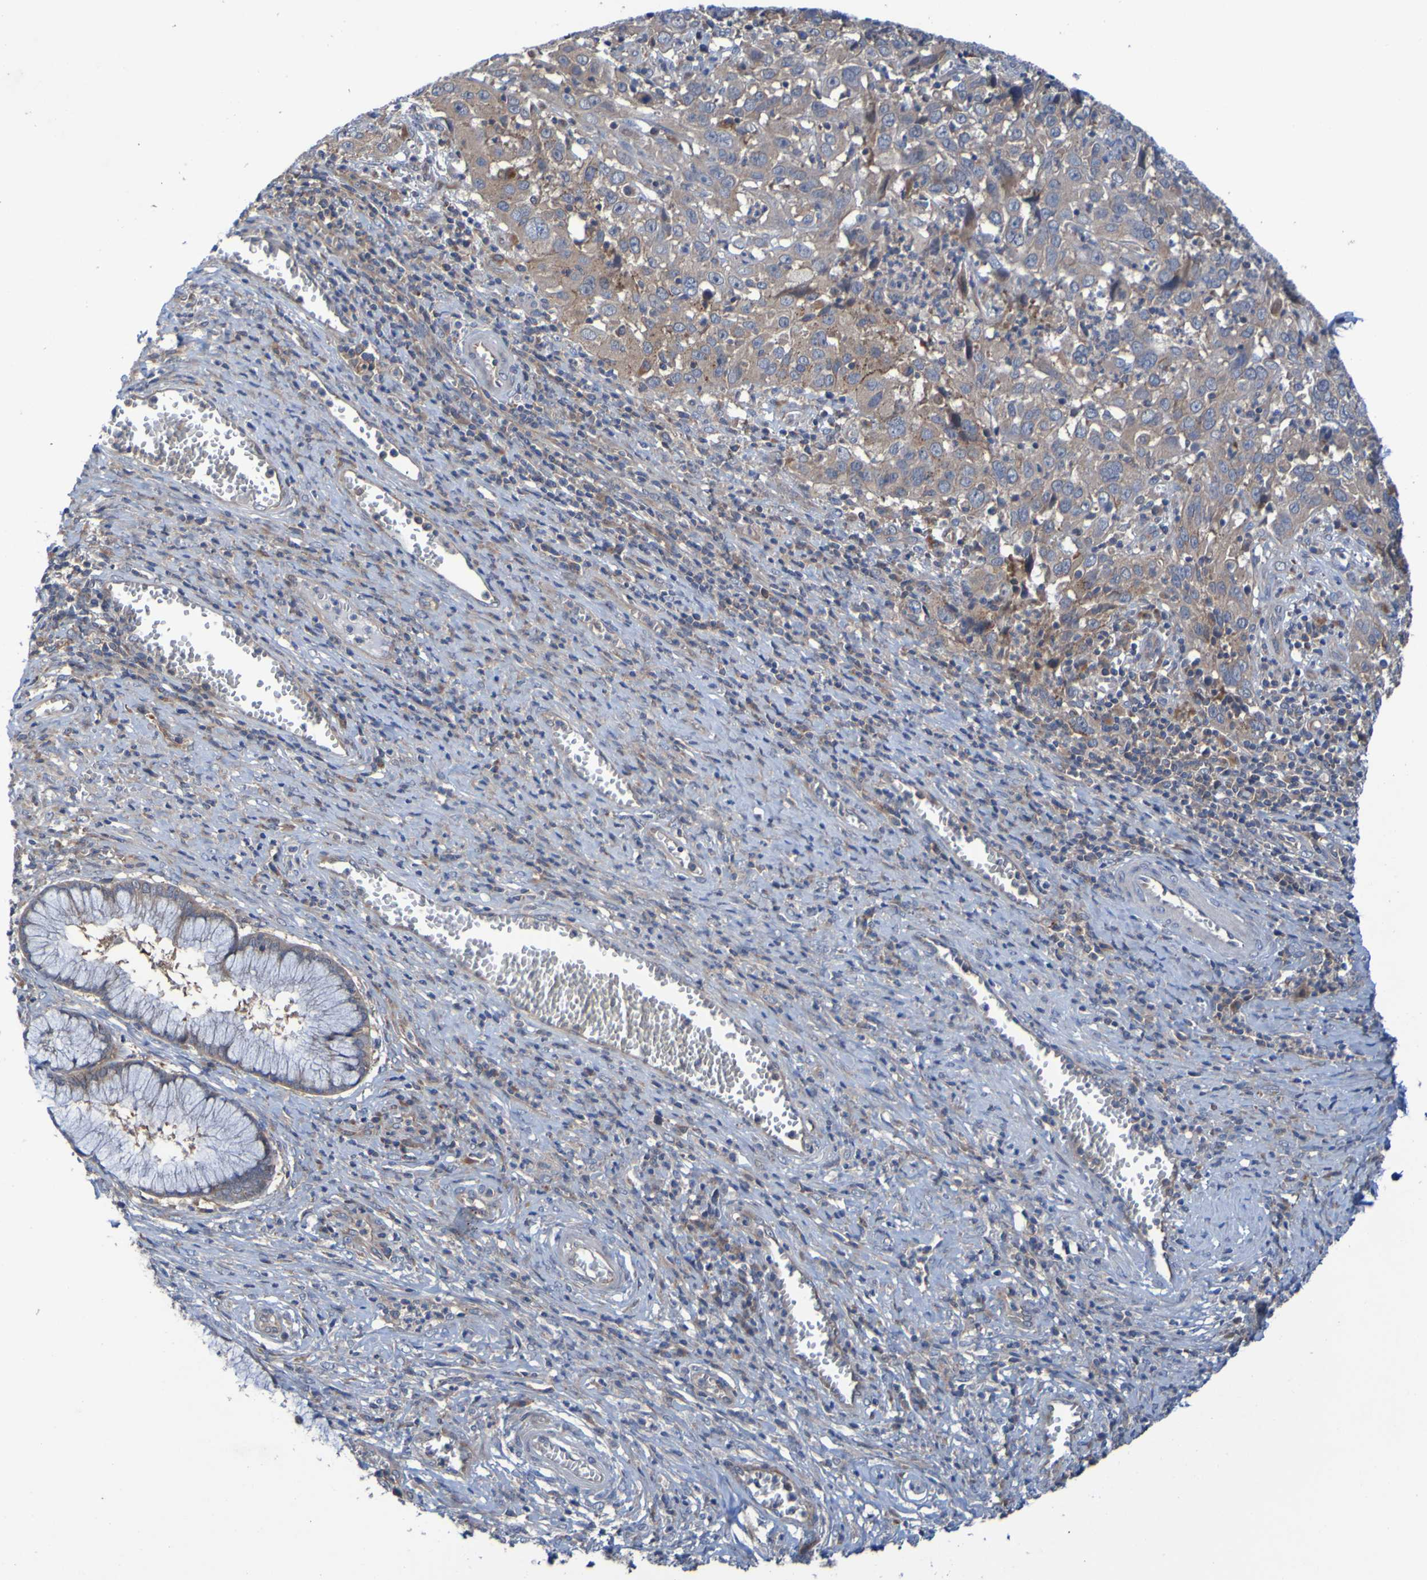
{"staining": {"intensity": "weak", "quantity": ">75%", "location": "cytoplasmic/membranous"}, "tissue": "cervical cancer", "cell_type": "Tumor cells", "image_type": "cancer", "snomed": [{"axis": "morphology", "description": "Squamous cell carcinoma, NOS"}, {"axis": "topography", "description": "Cervix"}], "caption": "There is low levels of weak cytoplasmic/membranous staining in tumor cells of cervical squamous cell carcinoma, as demonstrated by immunohistochemical staining (brown color).", "gene": "SDK1", "patient": {"sex": "female", "age": 32}}